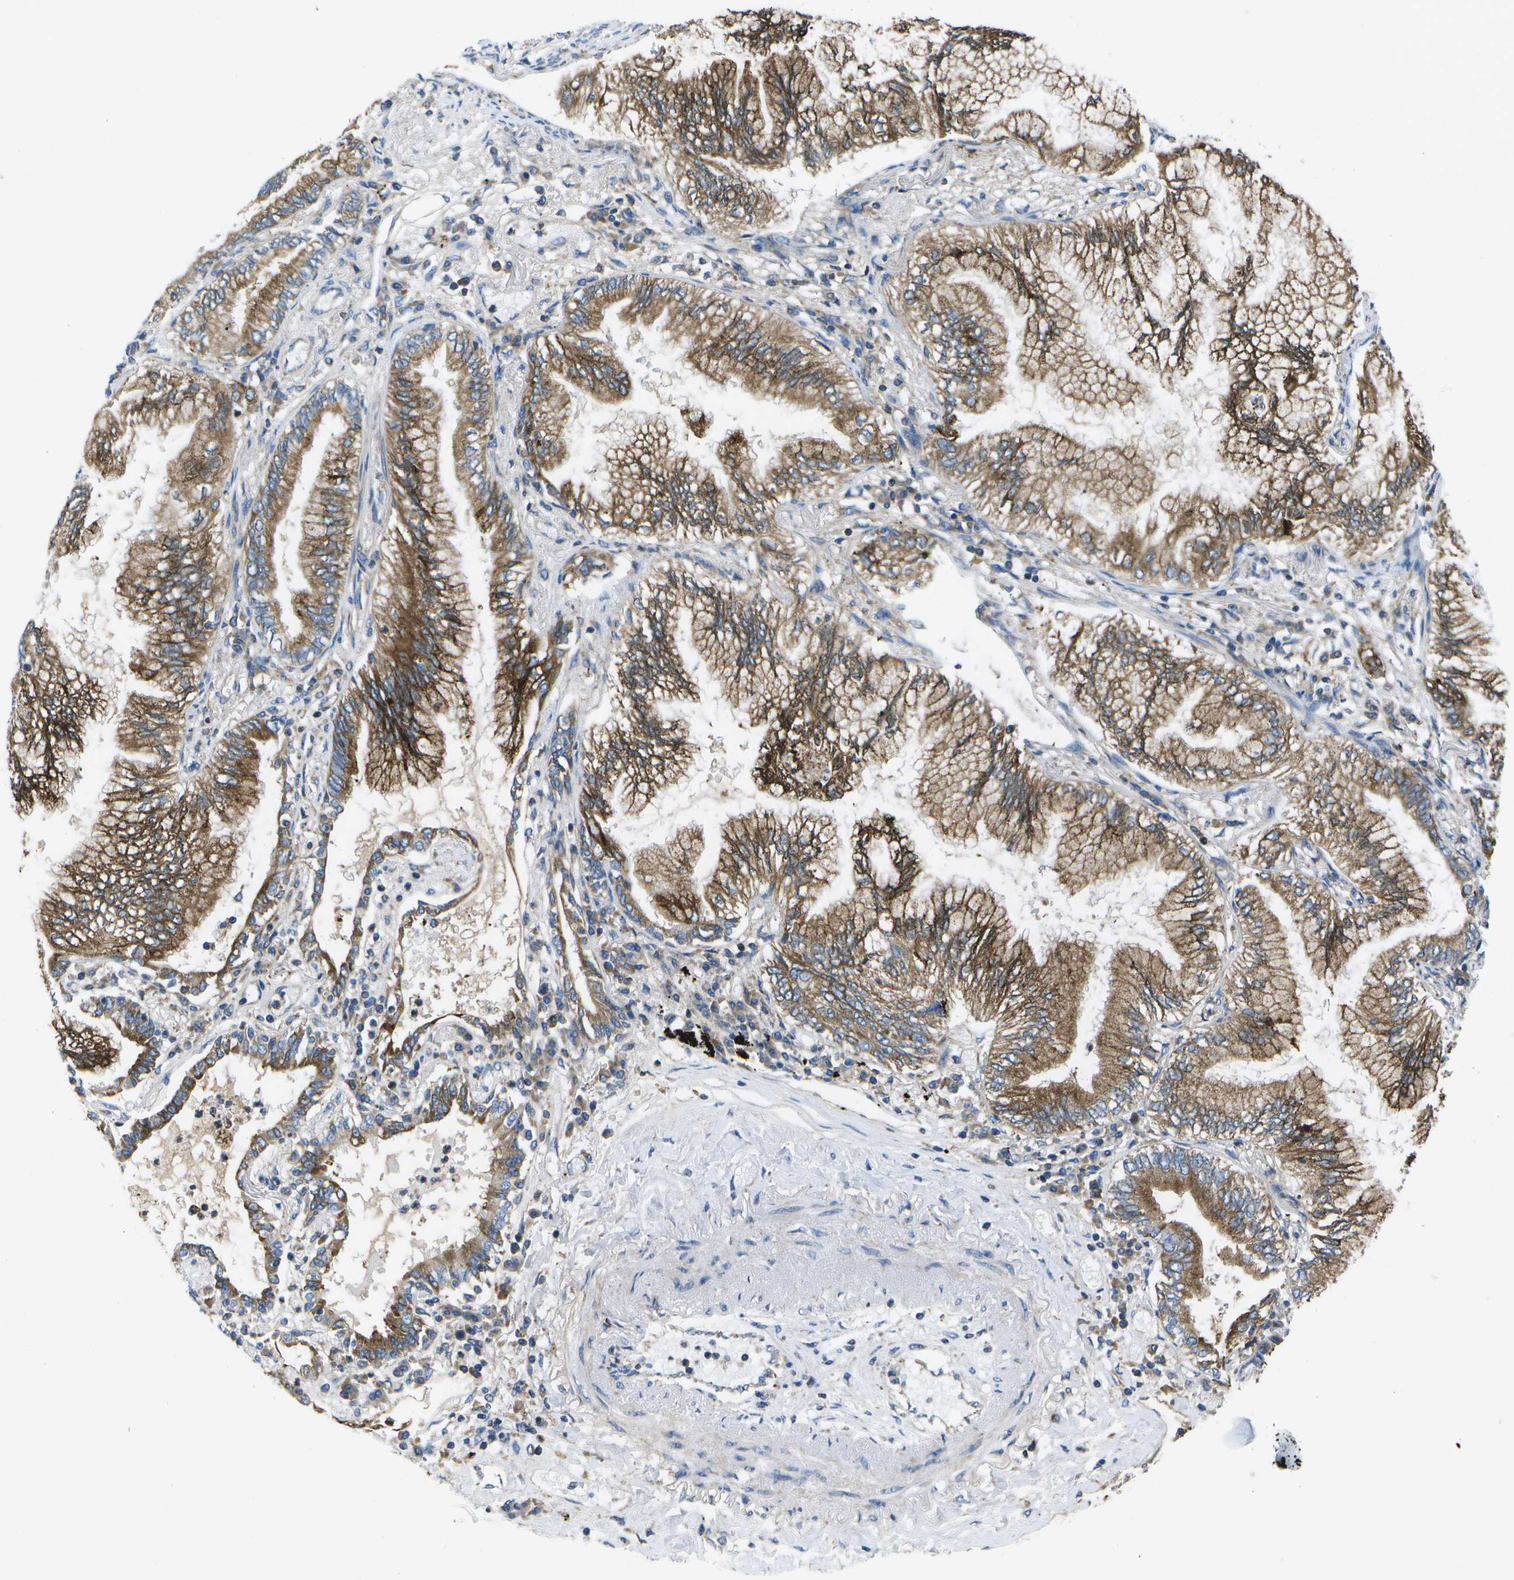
{"staining": {"intensity": "moderate", "quantity": ">75%", "location": "cytoplasmic/membranous"}, "tissue": "lung cancer", "cell_type": "Tumor cells", "image_type": "cancer", "snomed": [{"axis": "morphology", "description": "Normal tissue, NOS"}, {"axis": "morphology", "description": "Adenocarcinoma, NOS"}, {"axis": "topography", "description": "Bronchus"}, {"axis": "topography", "description": "Lung"}], "caption": "A medium amount of moderate cytoplasmic/membranous expression is appreciated in about >75% of tumor cells in adenocarcinoma (lung) tissue. (DAB = brown stain, brightfield microscopy at high magnification).", "gene": "GDF5", "patient": {"sex": "female", "age": 70}}